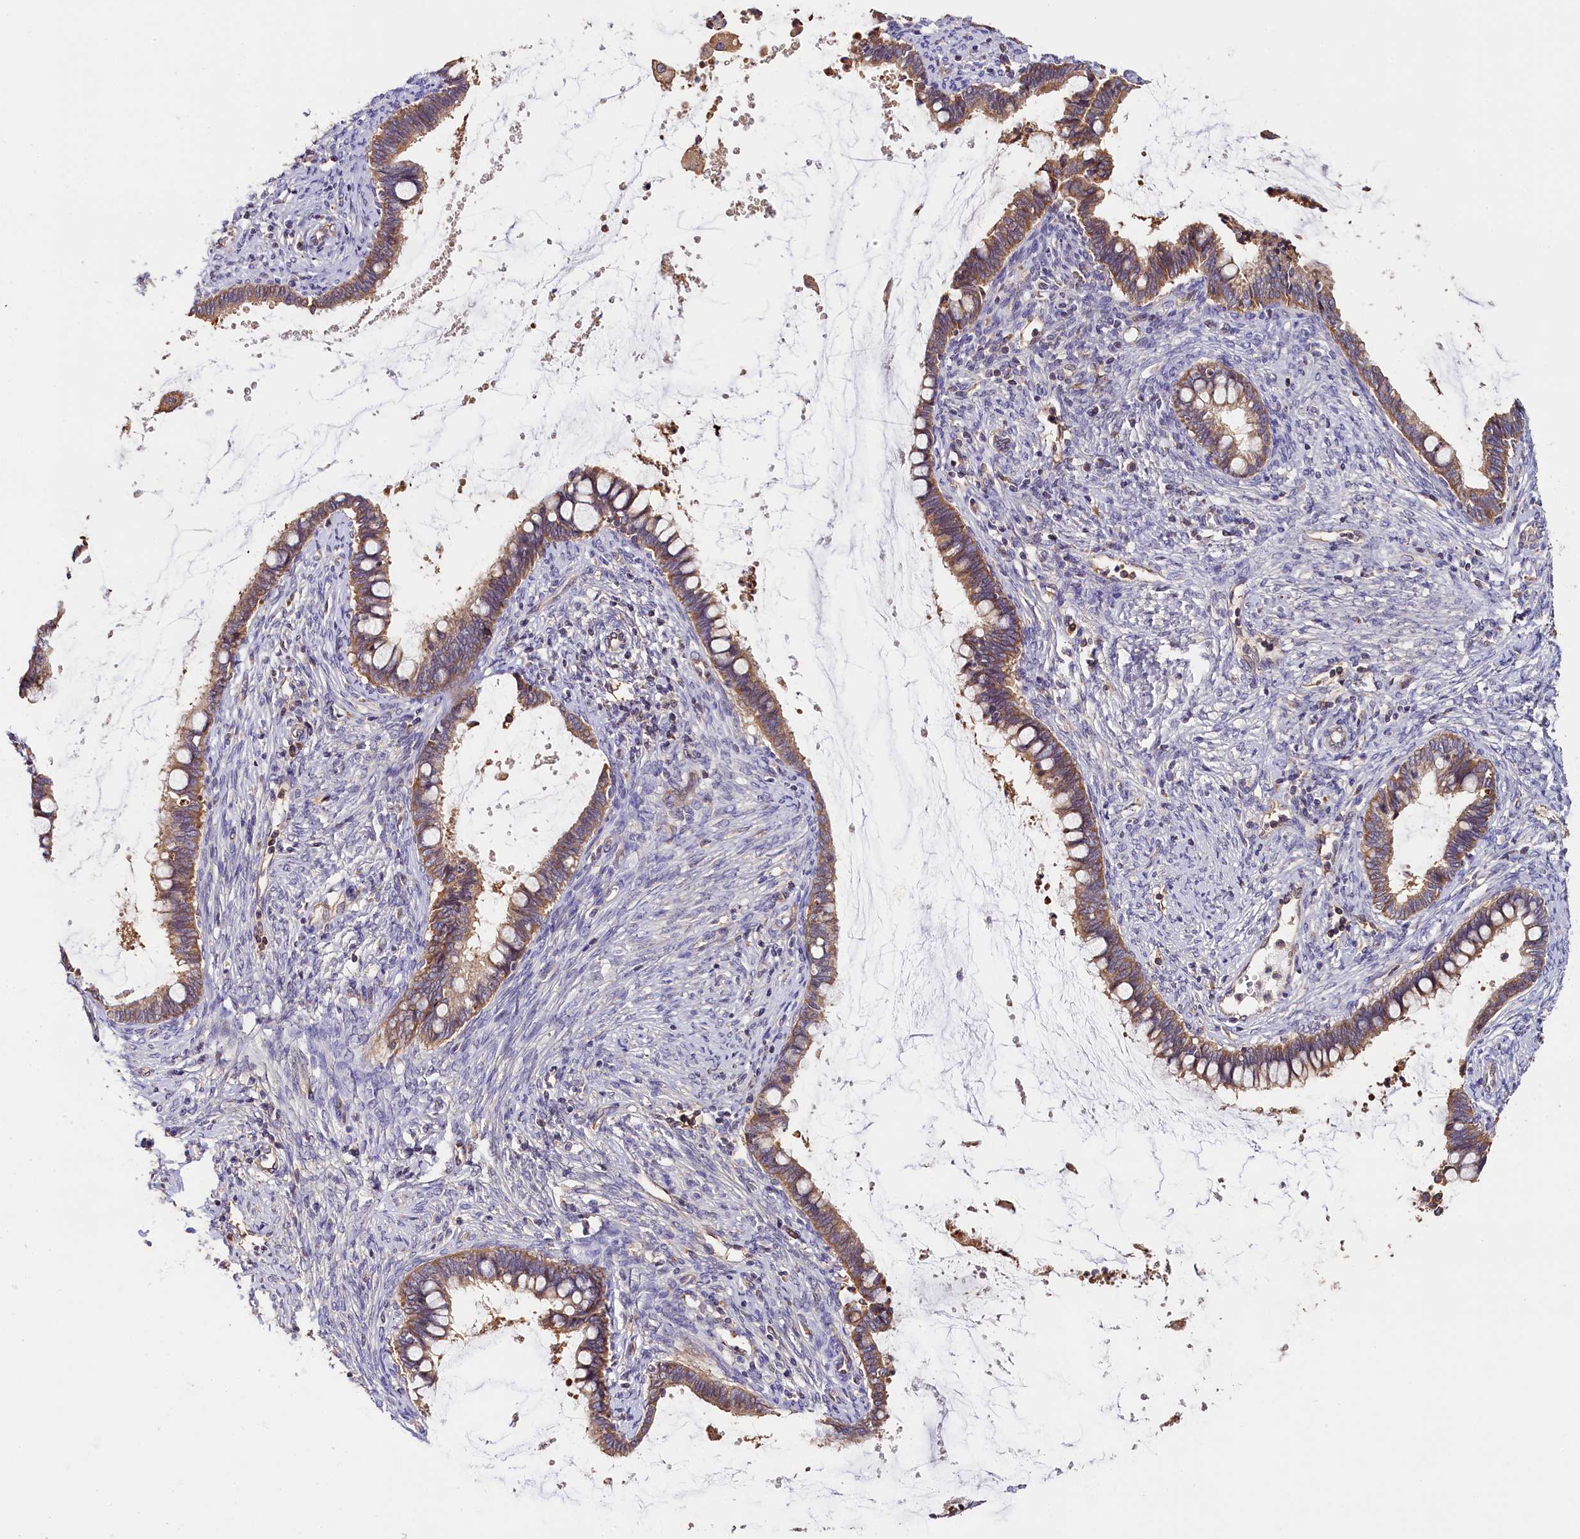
{"staining": {"intensity": "moderate", "quantity": ">75%", "location": "cytoplasmic/membranous"}, "tissue": "cervical cancer", "cell_type": "Tumor cells", "image_type": "cancer", "snomed": [{"axis": "morphology", "description": "Adenocarcinoma, NOS"}, {"axis": "topography", "description": "Cervix"}], "caption": "Brown immunohistochemical staining in cervical adenocarcinoma demonstrates moderate cytoplasmic/membranous expression in approximately >75% of tumor cells. (IHC, brightfield microscopy, high magnification).", "gene": "KATNB1", "patient": {"sex": "female", "age": 44}}